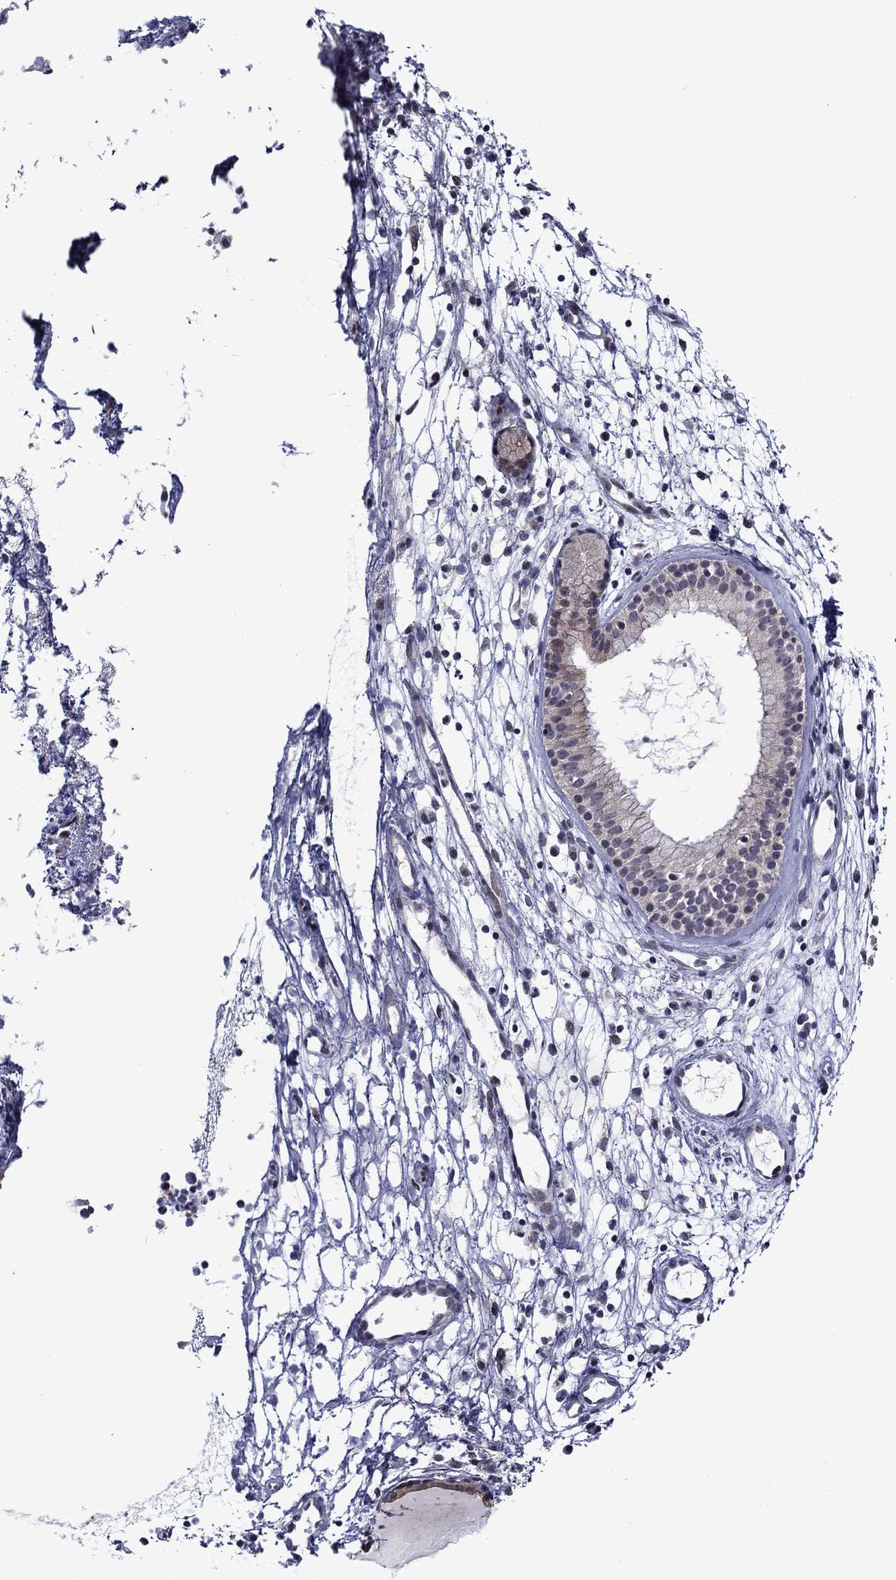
{"staining": {"intensity": "negative", "quantity": "none", "location": "none"}, "tissue": "nasopharynx", "cell_type": "Respiratory epithelial cells", "image_type": "normal", "snomed": [{"axis": "morphology", "description": "Normal tissue, NOS"}, {"axis": "morphology", "description": "Polyp, NOS"}, {"axis": "topography", "description": "Nasopharynx"}], "caption": "This photomicrograph is of unremarkable nasopharynx stained with IHC to label a protein in brown with the nuclei are counter-stained blue. There is no staining in respiratory epithelial cells. The staining was performed using DAB (3,3'-diaminobenzidine) to visualize the protein expression in brown, while the nuclei were stained in blue with hematoxylin (Magnification: 20x).", "gene": "B3GAT1", "patient": {"sex": "female", "age": 56}}